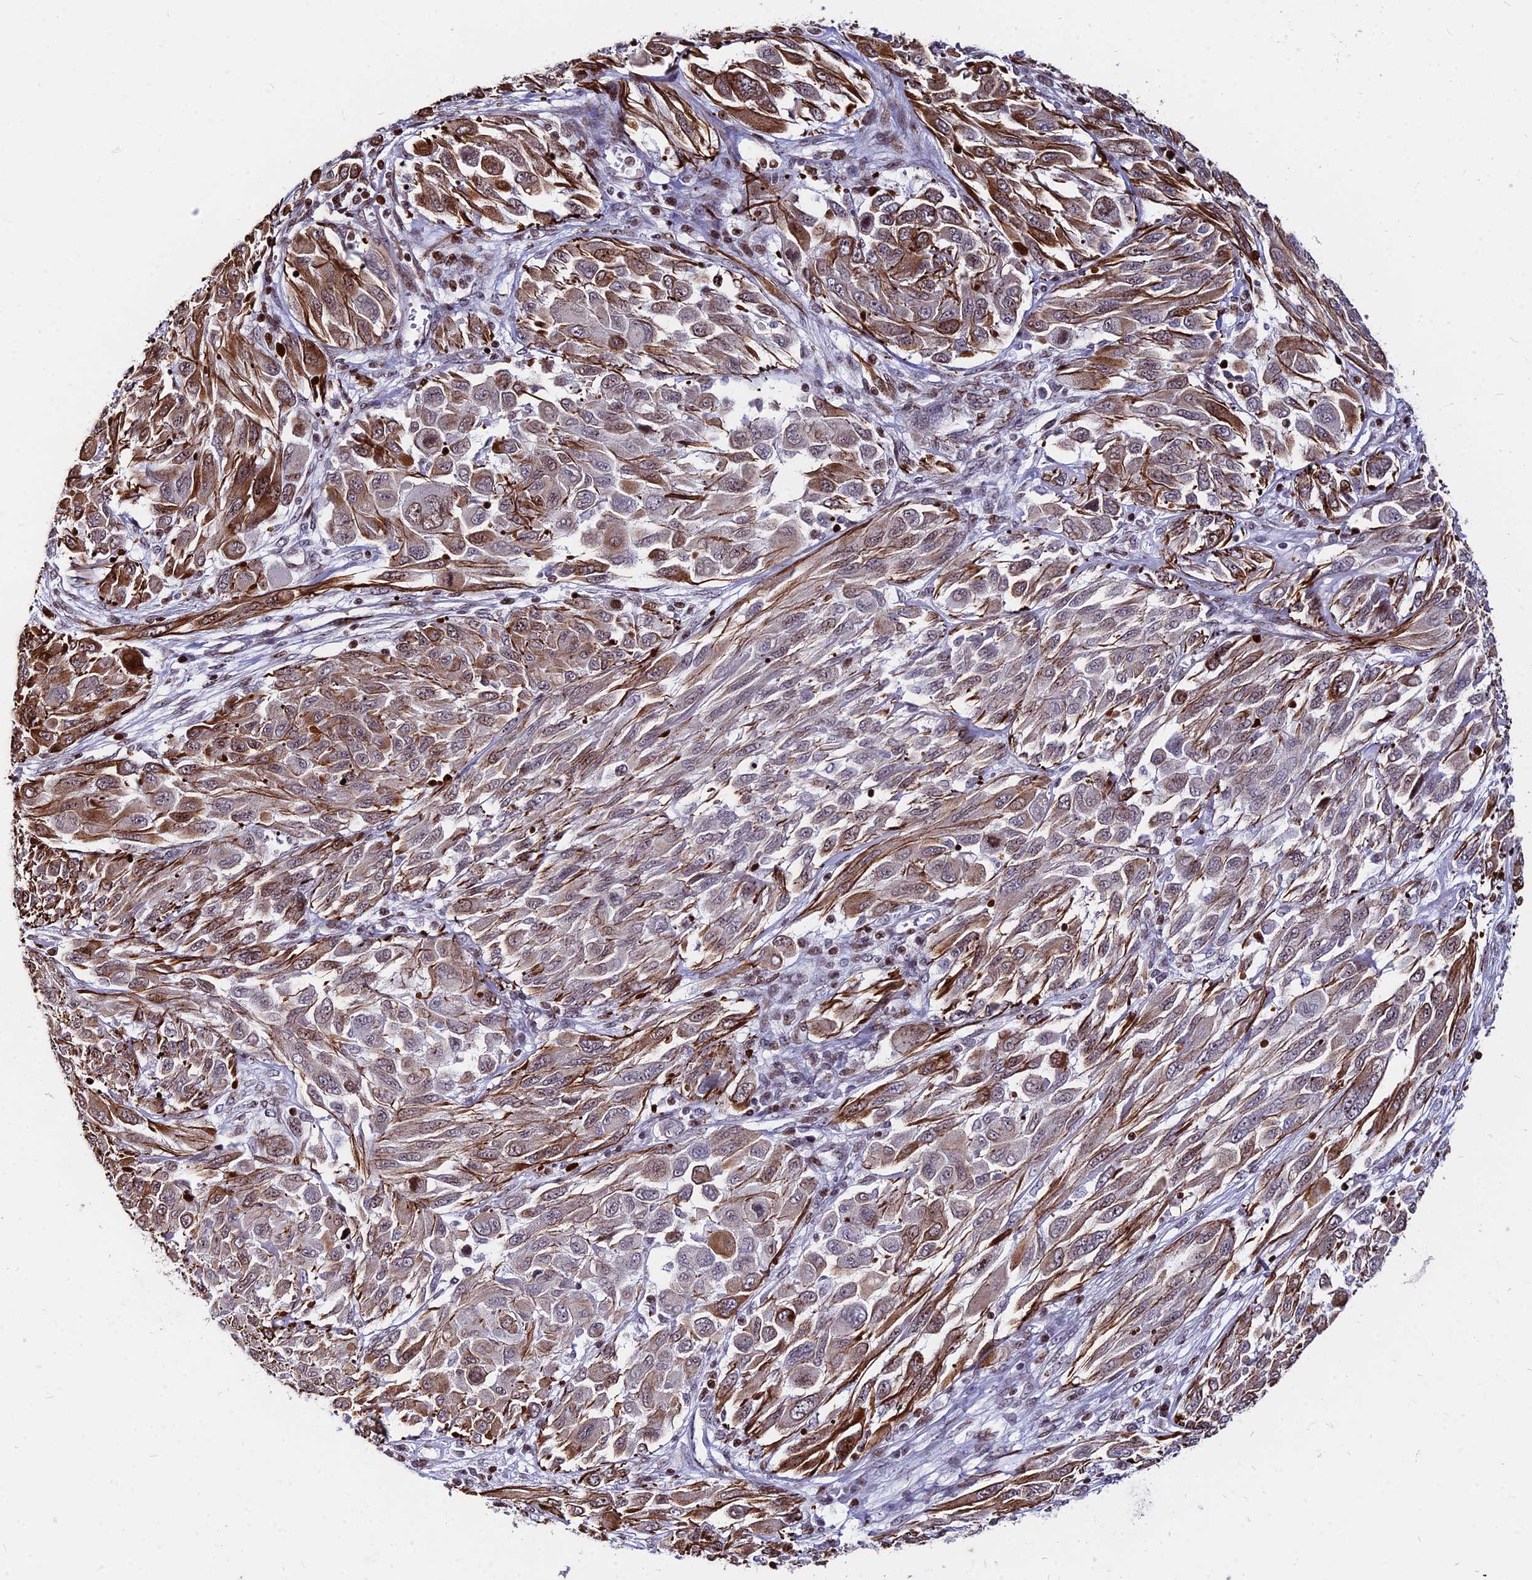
{"staining": {"intensity": "moderate", "quantity": "25%-75%", "location": "cytoplasmic/membranous"}, "tissue": "melanoma", "cell_type": "Tumor cells", "image_type": "cancer", "snomed": [{"axis": "morphology", "description": "Malignant melanoma, NOS"}, {"axis": "topography", "description": "Skin"}], "caption": "Immunohistochemistry (DAB) staining of human melanoma reveals moderate cytoplasmic/membranous protein staining in about 25%-75% of tumor cells.", "gene": "NYAP2", "patient": {"sex": "female", "age": 91}}